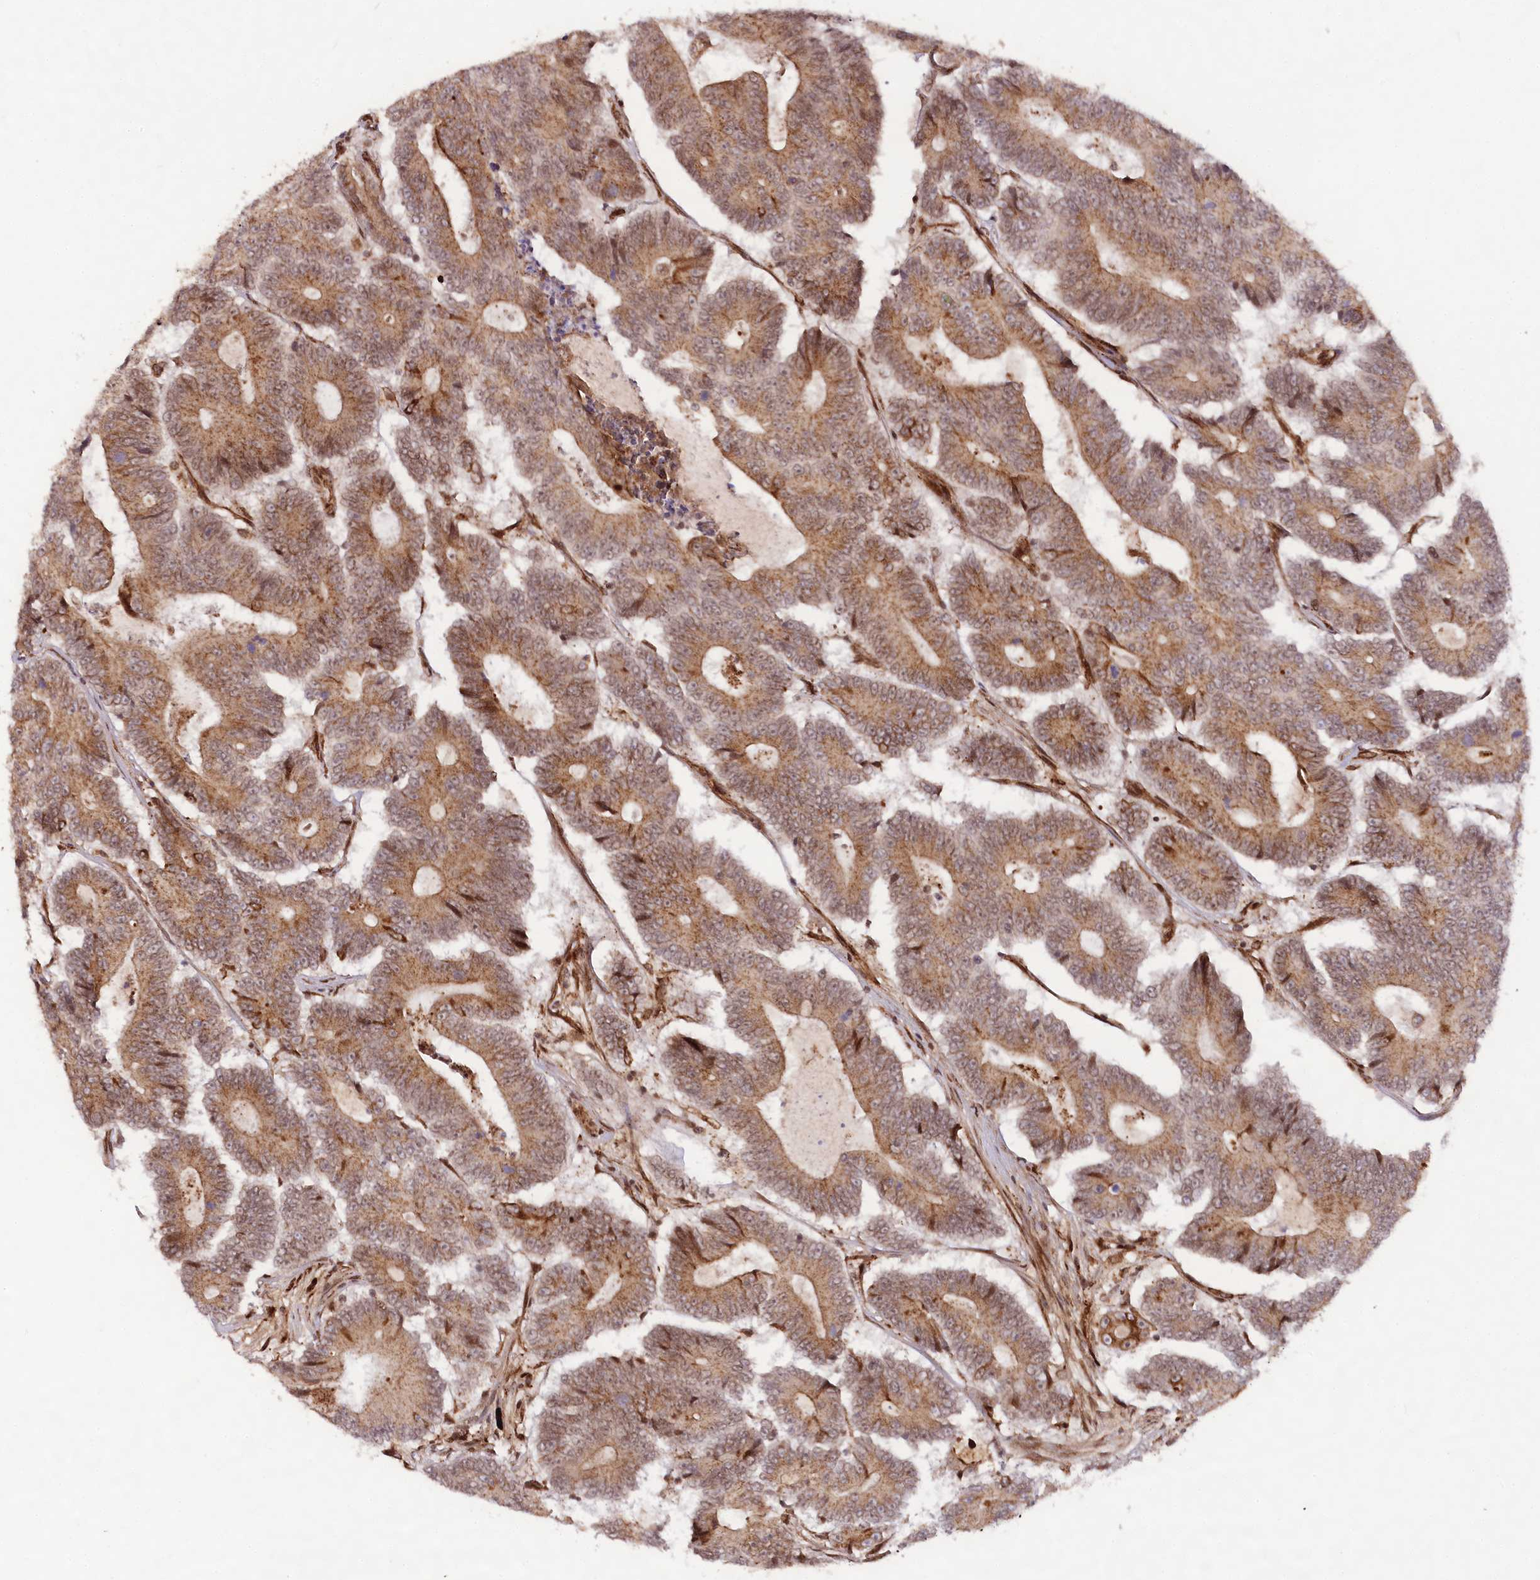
{"staining": {"intensity": "moderate", "quantity": ">75%", "location": "cytoplasmic/membranous,nuclear"}, "tissue": "colorectal cancer", "cell_type": "Tumor cells", "image_type": "cancer", "snomed": [{"axis": "morphology", "description": "Adenocarcinoma, NOS"}, {"axis": "topography", "description": "Colon"}], "caption": "Immunohistochemical staining of colorectal adenocarcinoma demonstrates moderate cytoplasmic/membranous and nuclear protein expression in about >75% of tumor cells. The staining was performed using DAB to visualize the protein expression in brown, while the nuclei were stained in blue with hematoxylin (Magnification: 20x).", "gene": "COPG1", "patient": {"sex": "male", "age": 83}}